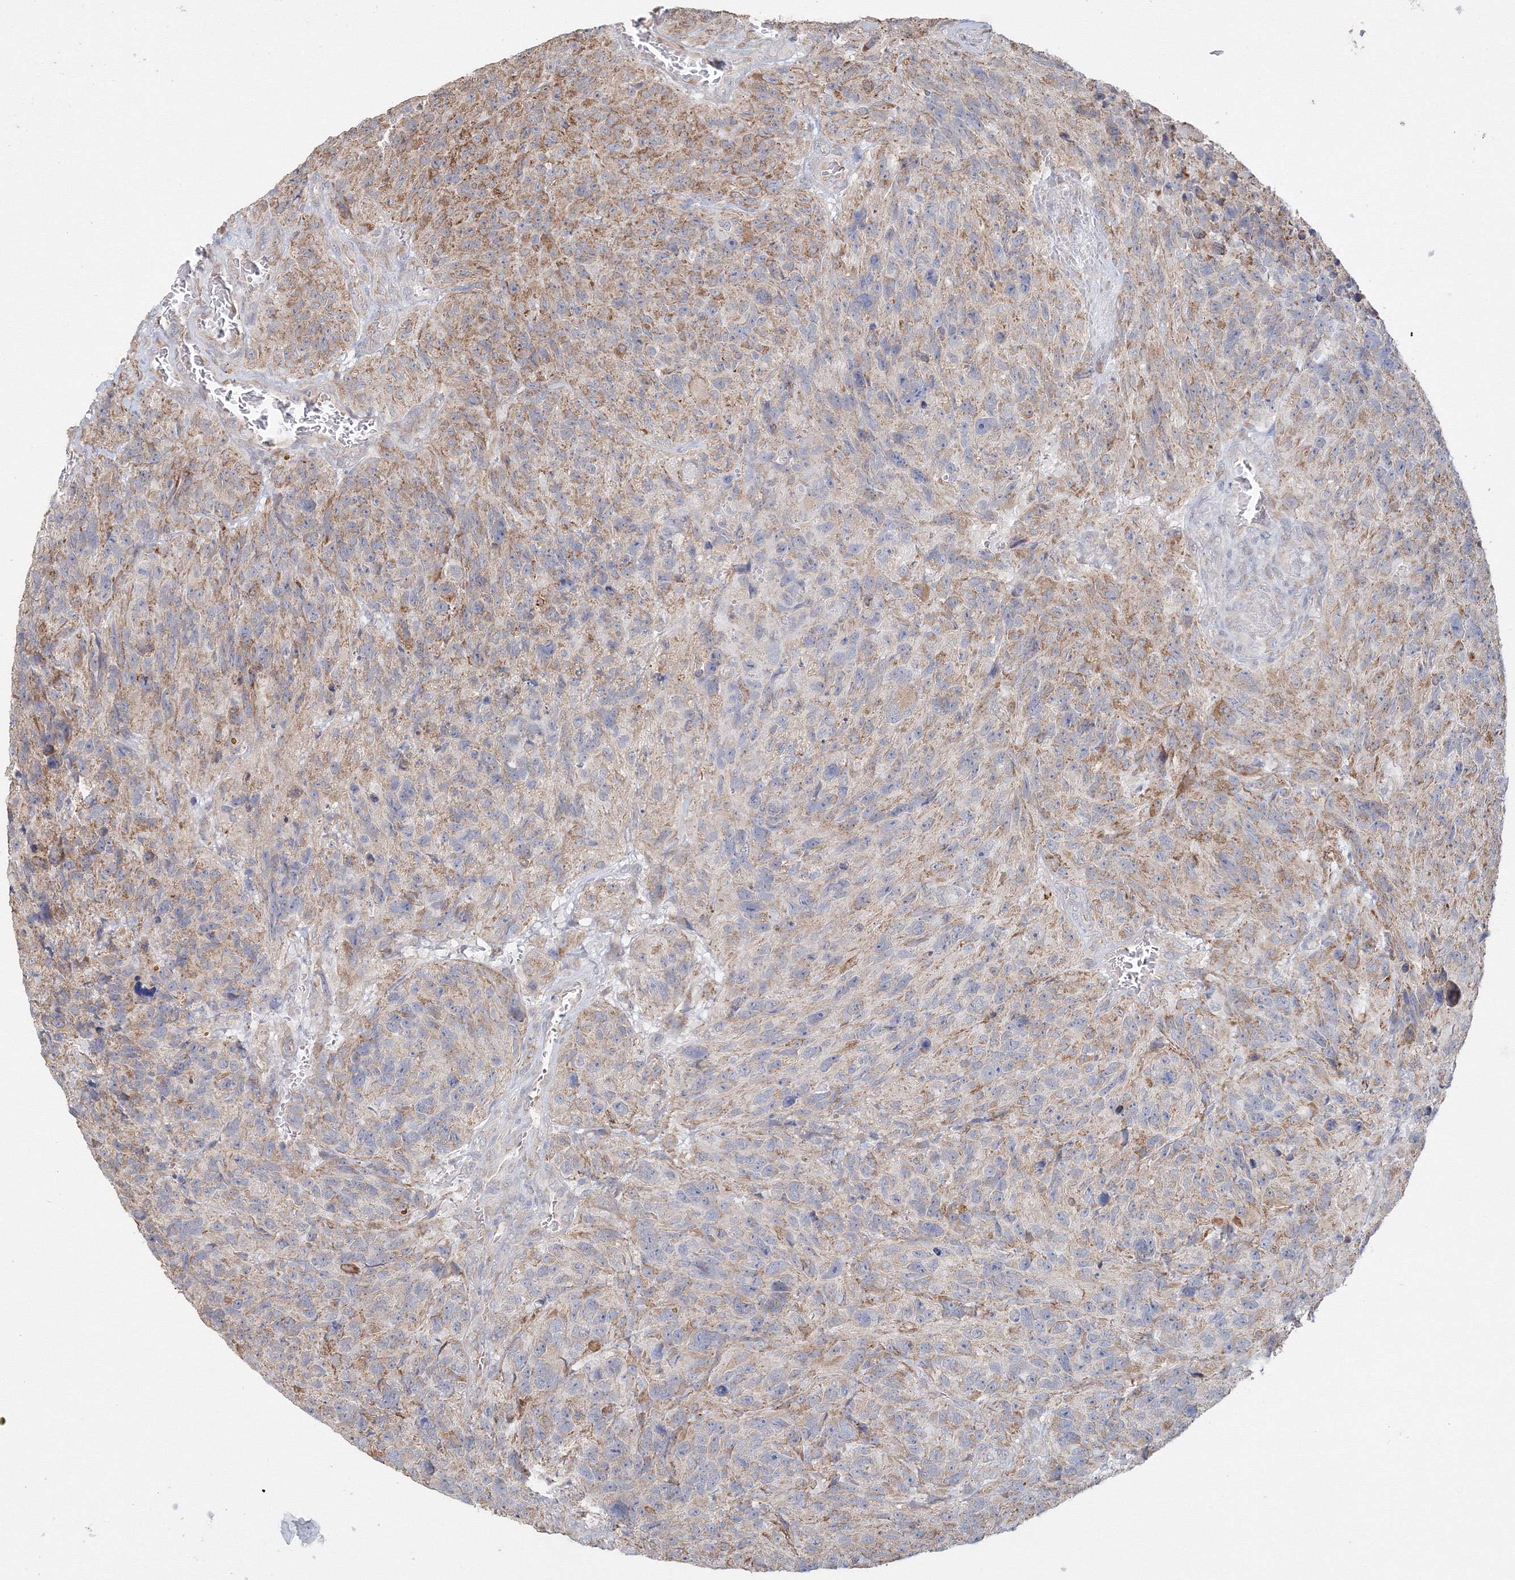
{"staining": {"intensity": "moderate", "quantity": "<25%", "location": "cytoplasmic/membranous"}, "tissue": "glioma", "cell_type": "Tumor cells", "image_type": "cancer", "snomed": [{"axis": "morphology", "description": "Glioma, malignant, High grade"}, {"axis": "topography", "description": "Brain"}], "caption": "Glioma tissue exhibits moderate cytoplasmic/membranous positivity in approximately <25% of tumor cells, visualized by immunohistochemistry.", "gene": "DHRS12", "patient": {"sex": "male", "age": 69}}